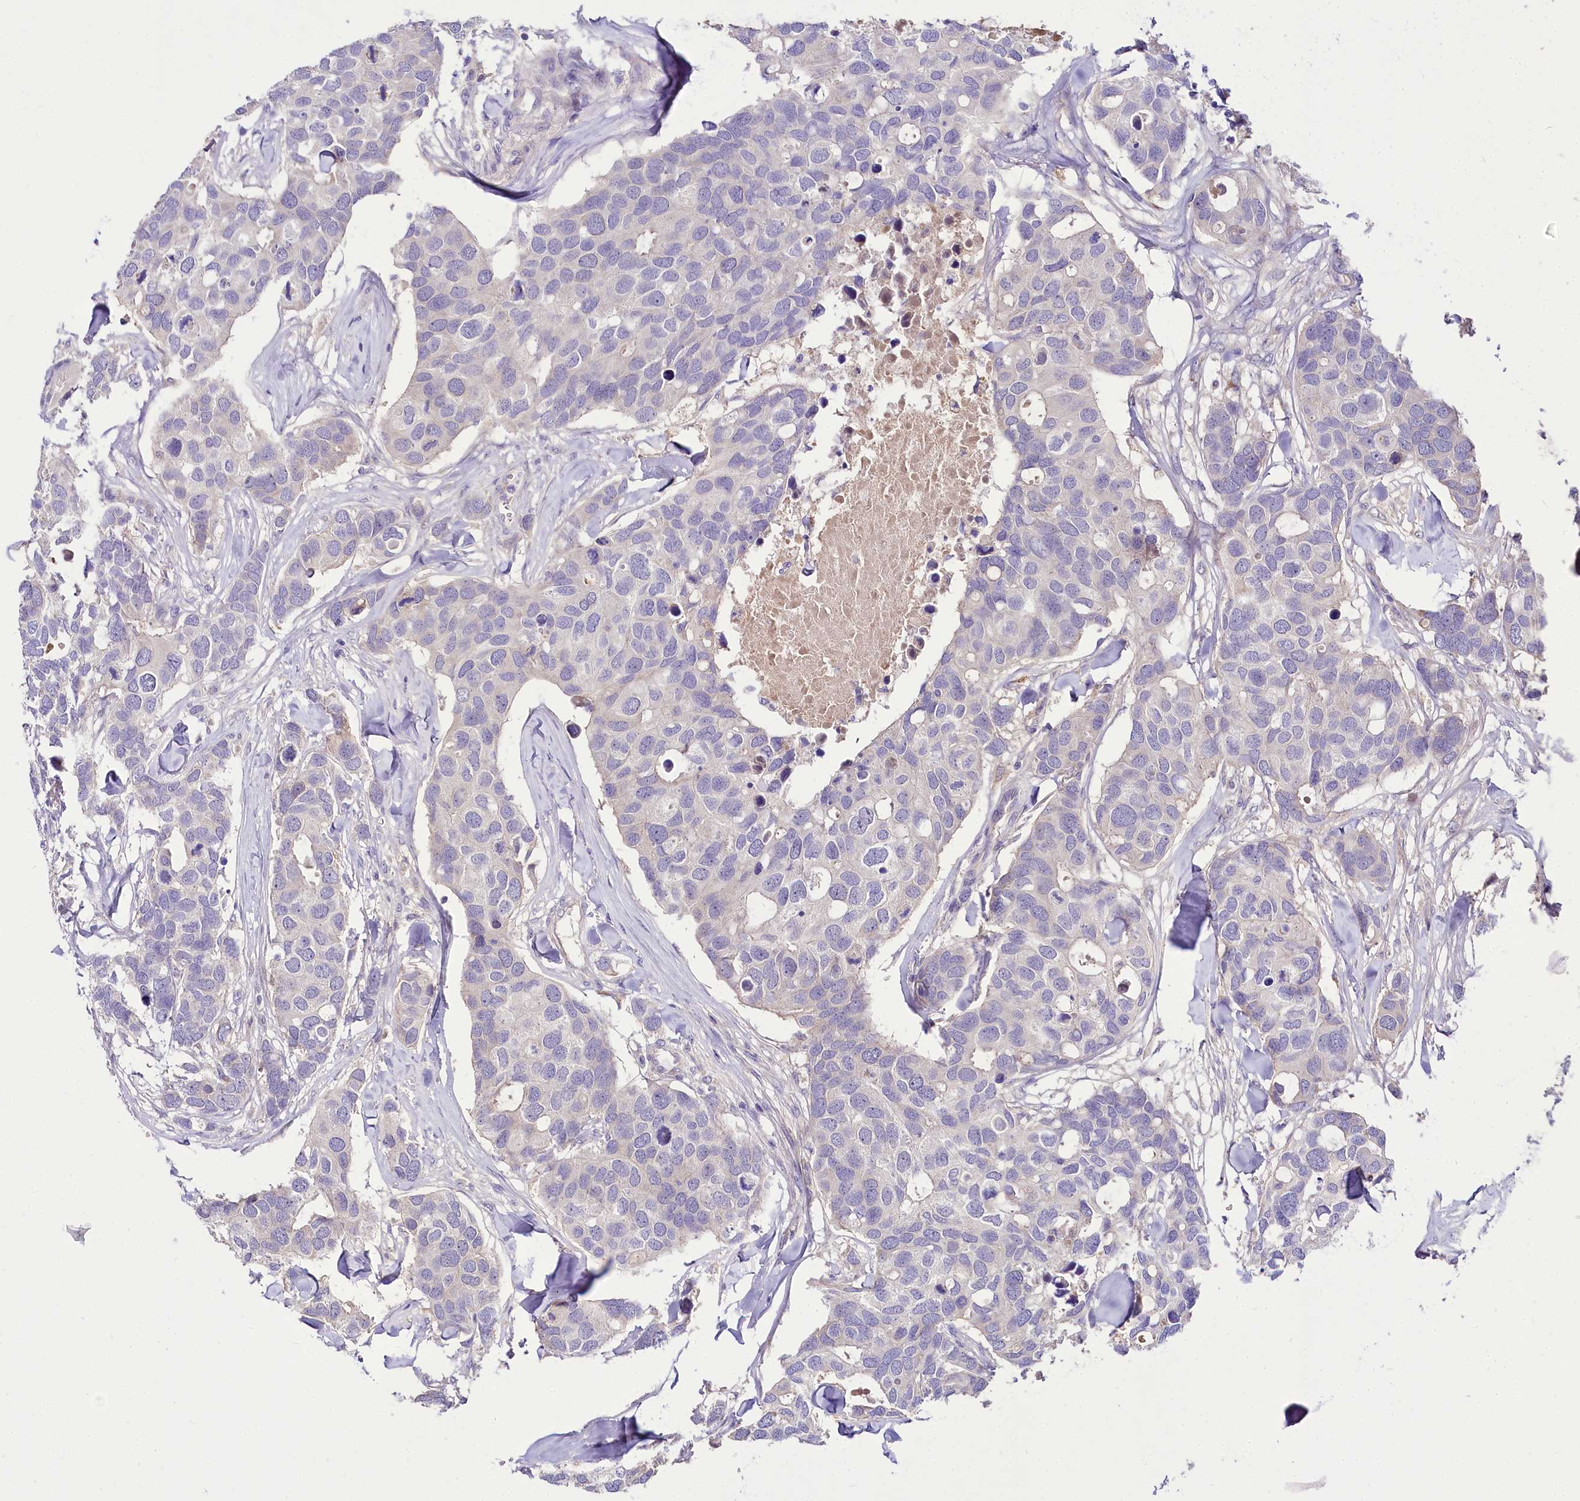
{"staining": {"intensity": "negative", "quantity": "none", "location": "none"}, "tissue": "breast cancer", "cell_type": "Tumor cells", "image_type": "cancer", "snomed": [{"axis": "morphology", "description": "Duct carcinoma"}, {"axis": "topography", "description": "Breast"}], "caption": "Breast intraductal carcinoma stained for a protein using immunohistochemistry displays no expression tumor cells.", "gene": "PPP1R32", "patient": {"sex": "female", "age": 83}}